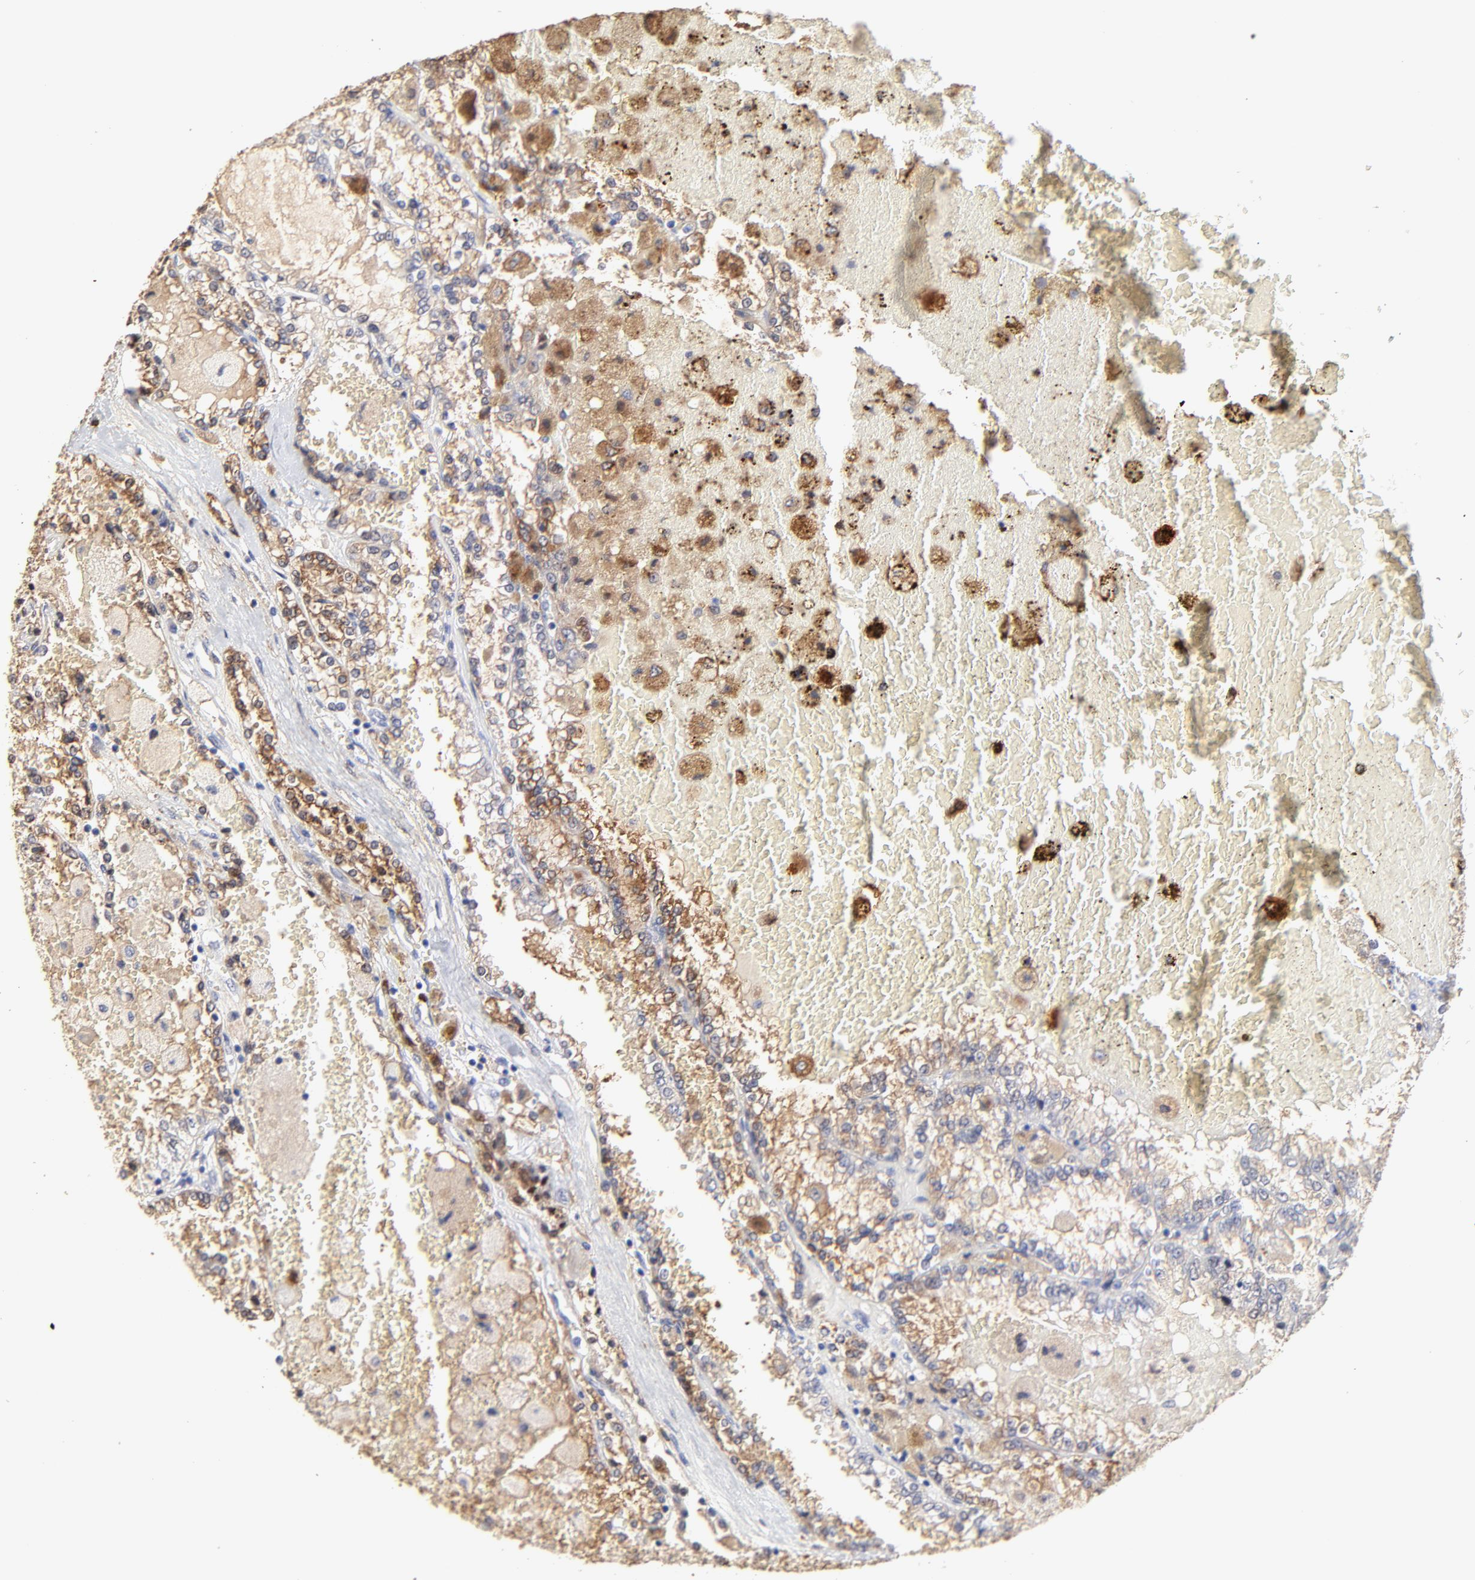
{"staining": {"intensity": "moderate", "quantity": "25%-75%", "location": "cytoplasmic/membranous"}, "tissue": "renal cancer", "cell_type": "Tumor cells", "image_type": "cancer", "snomed": [{"axis": "morphology", "description": "Adenocarcinoma, NOS"}, {"axis": "topography", "description": "Kidney"}], "caption": "Immunohistochemistry image of neoplastic tissue: renal cancer (adenocarcinoma) stained using immunohistochemistry (IHC) shows medium levels of moderate protein expression localized specifically in the cytoplasmic/membranous of tumor cells, appearing as a cytoplasmic/membranous brown color.", "gene": "SMARCA1", "patient": {"sex": "female", "age": 56}}